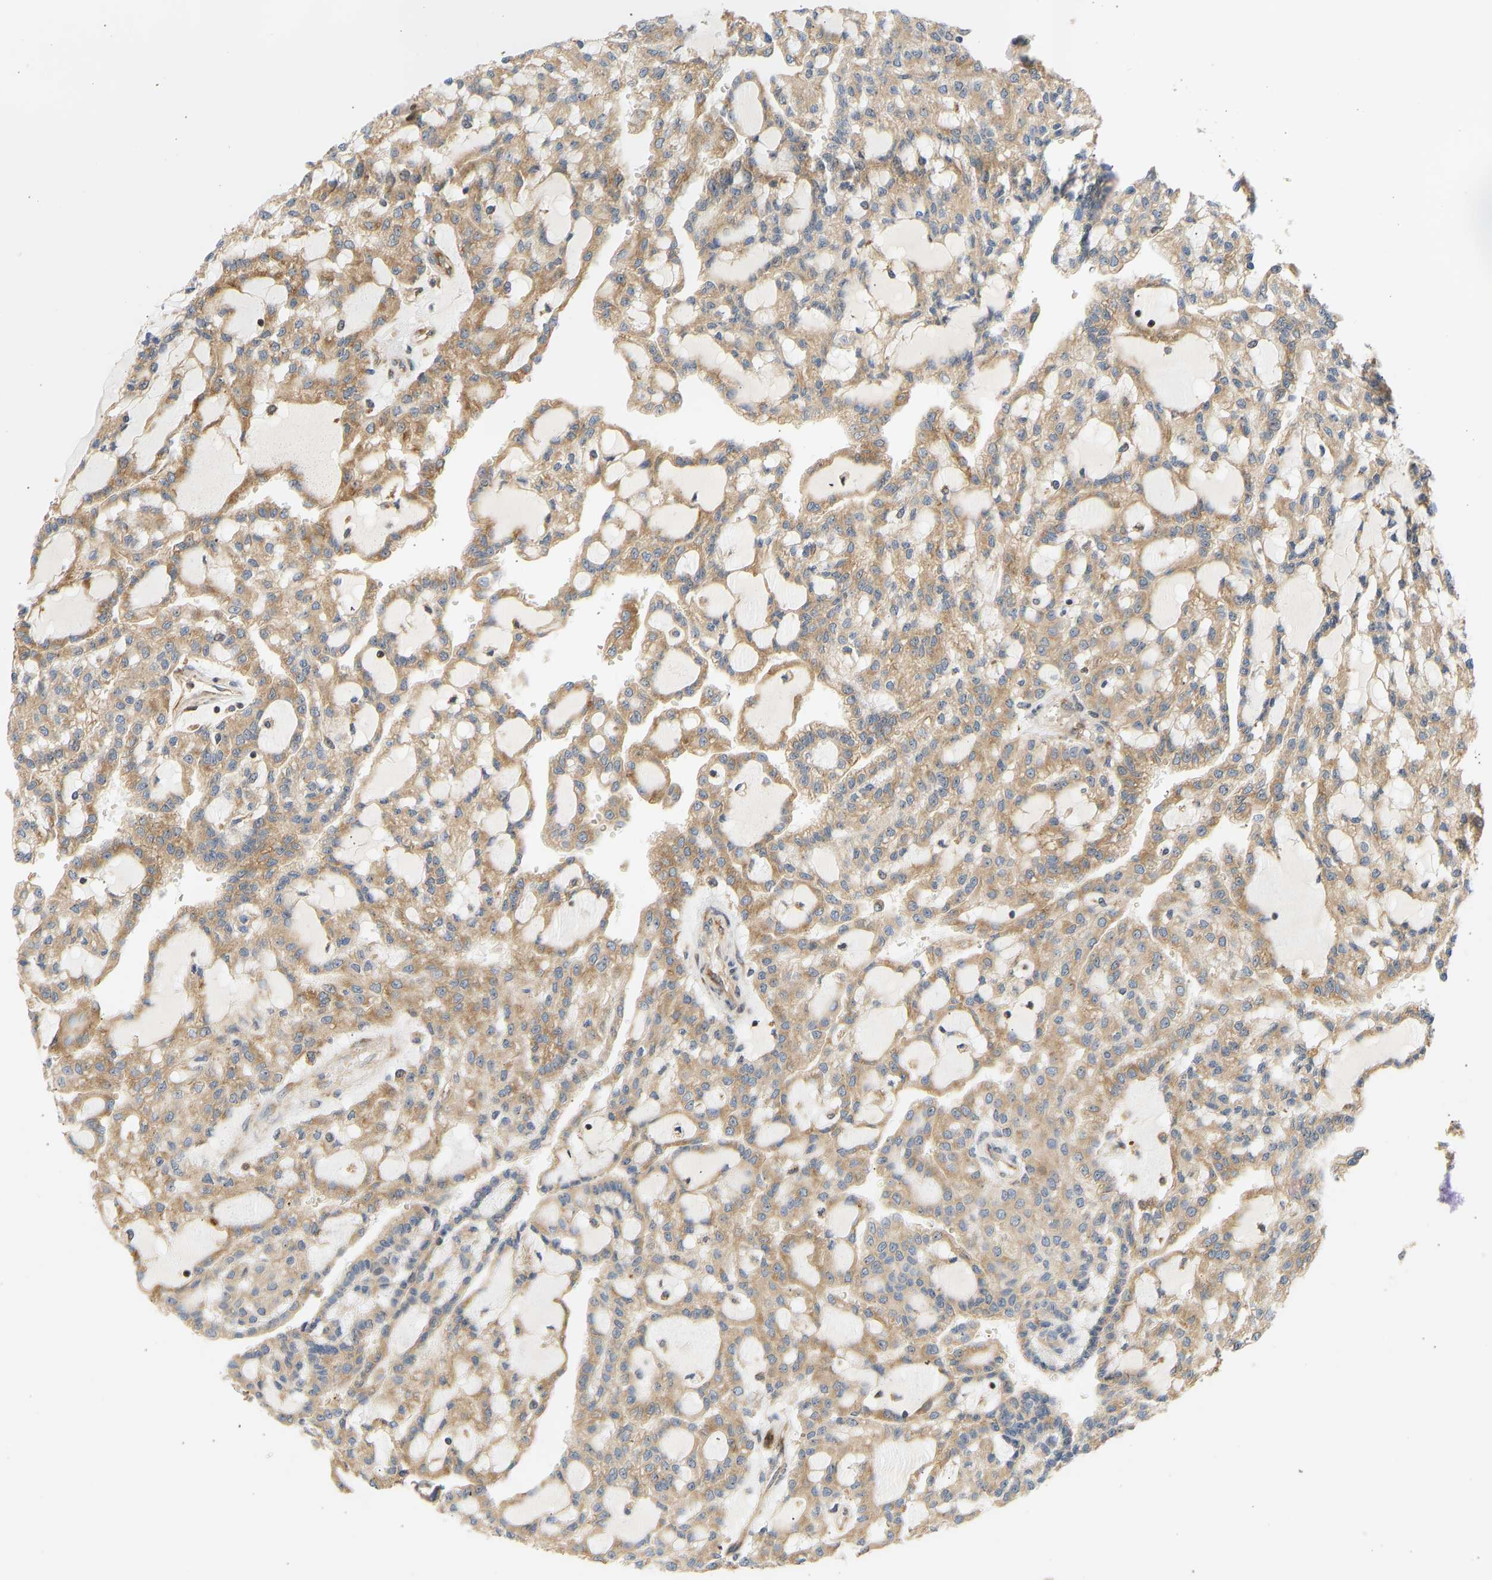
{"staining": {"intensity": "moderate", "quantity": ">75%", "location": "cytoplasmic/membranous"}, "tissue": "renal cancer", "cell_type": "Tumor cells", "image_type": "cancer", "snomed": [{"axis": "morphology", "description": "Adenocarcinoma, NOS"}, {"axis": "topography", "description": "Kidney"}], "caption": "Protein staining of renal cancer tissue demonstrates moderate cytoplasmic/membranous expression in approximately >75% of tumor cells.", "gene": "RPS14", "patient": {"sex": "male", "age": 63}}